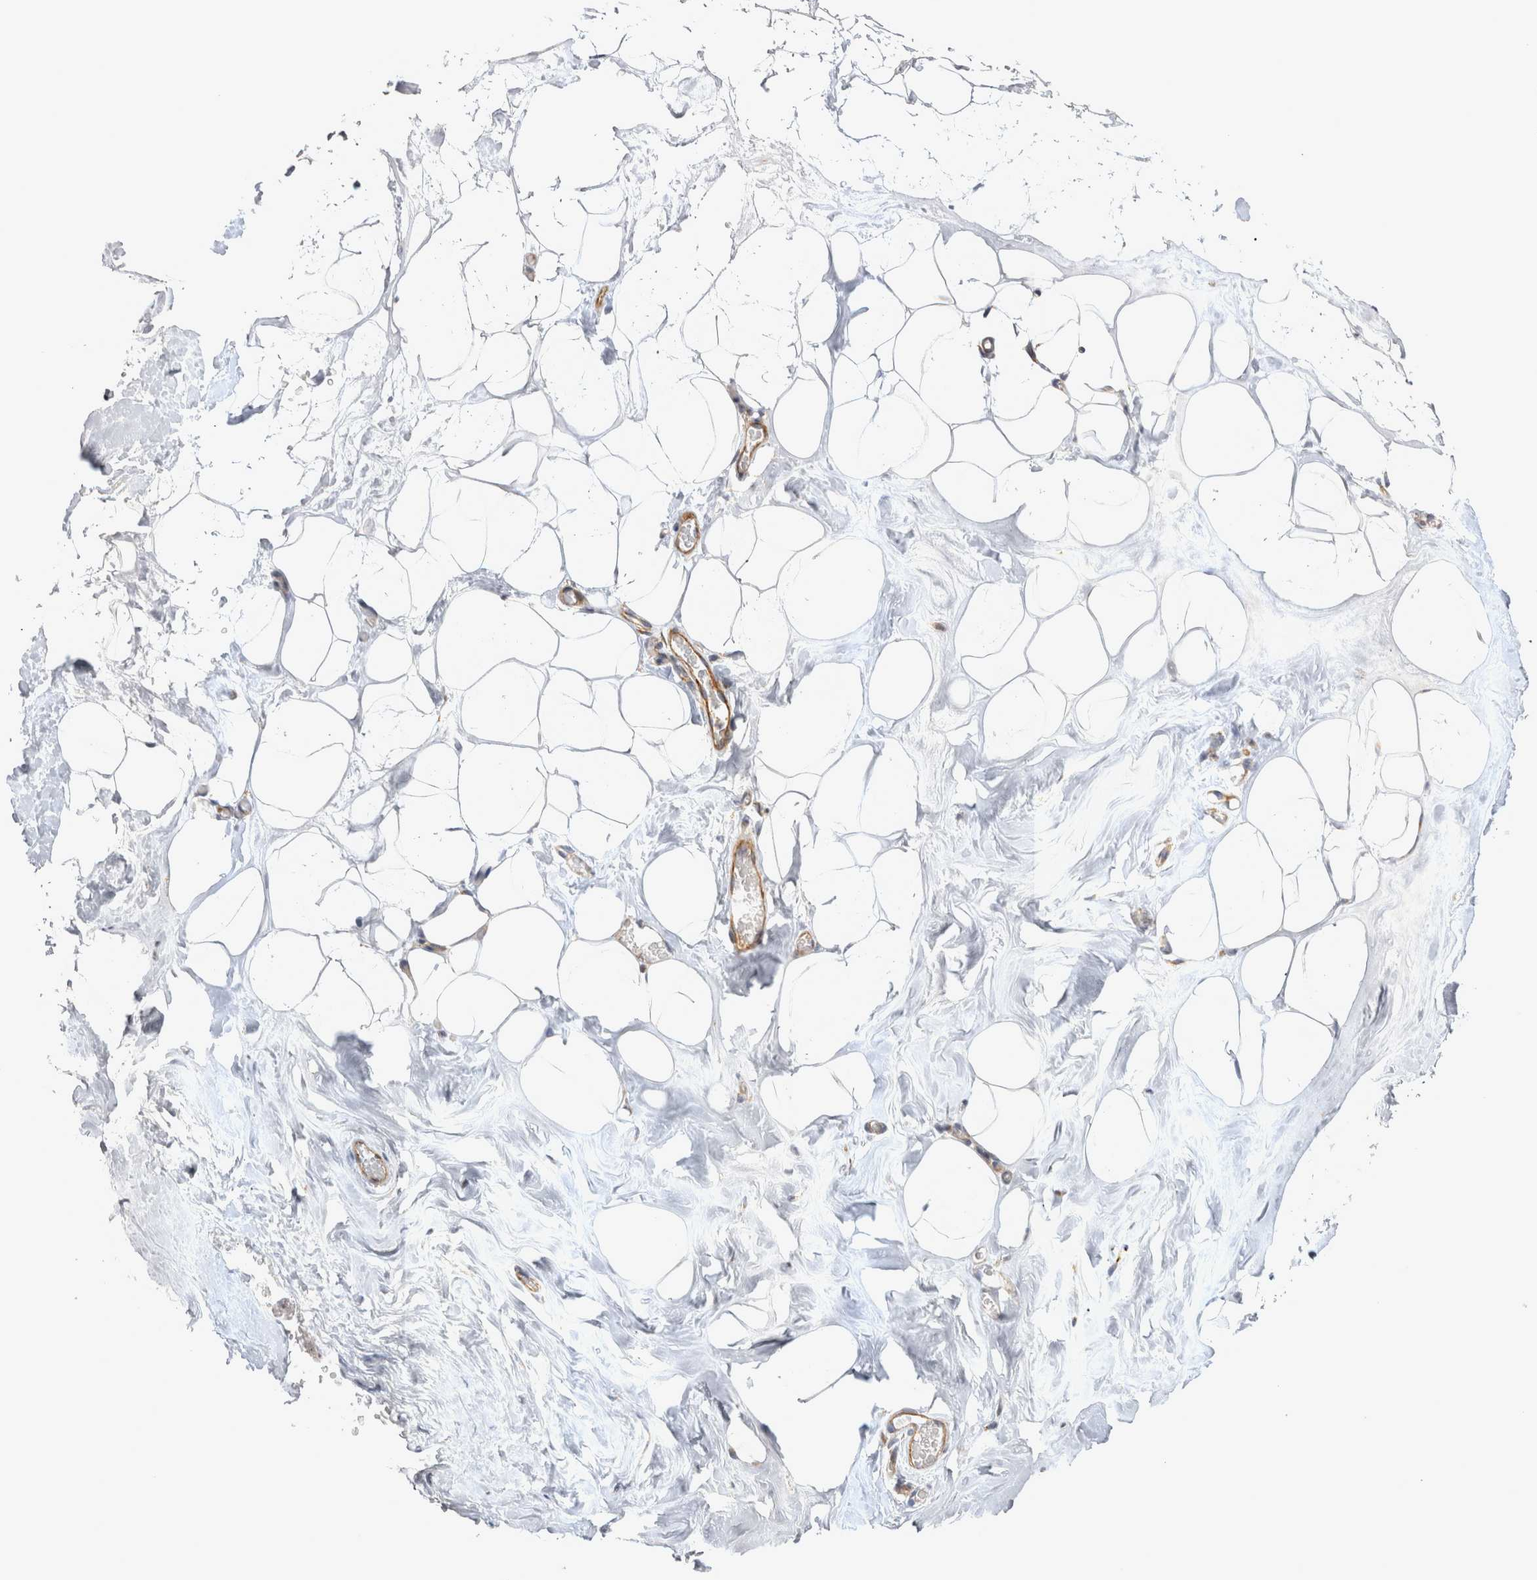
{"staining": {"intensity": "negative", "quantity": "none", "location": "none"}, "tissue": "adipose tissue", "cell_type": "Adipocytes", "image_type": "normal", "snomed": [{"axis": "morphology", "description": "Normal tissue, NOS"}, {"axis": "morphology", "description": "Fibrosis, NOS"}, {"axis": "topography", "description": "Breast"}, {"axis": "topography", "description": "Adipose tissue"}], "caption": "The micrograph demonstrates no staining of adipocytes in normal adipose tissue. (DAB (3,3'-diaminobenzidine) immunohistochemistry (IHC) visualized using brightfield microscopy, high magnification).", "gene": "TSPOAP1", "patient": {"sex": "female", "age": 39}}